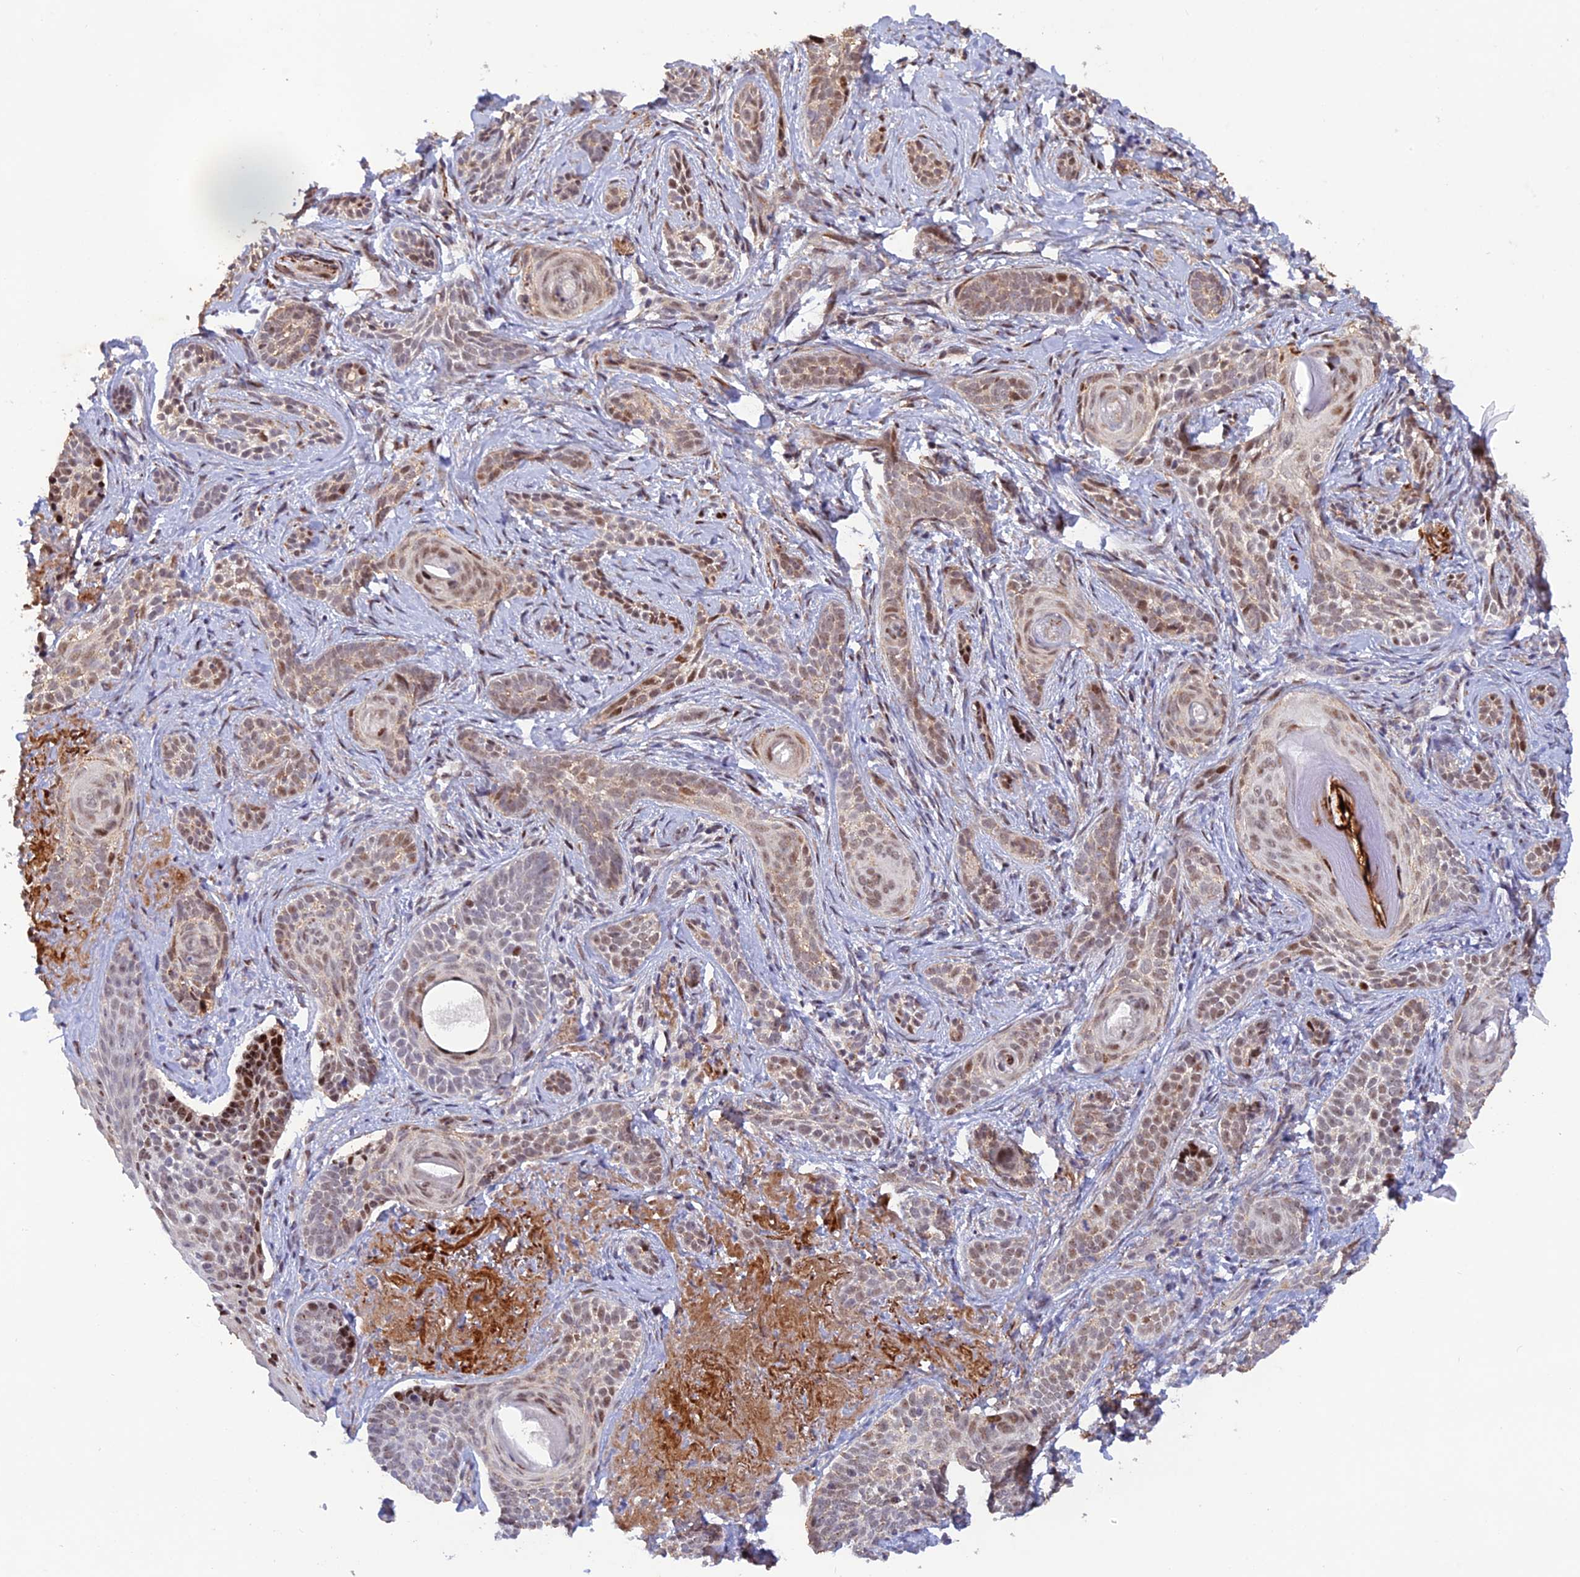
{"staining": {"intensity": "moderate", "quantity": "25%-75%", "location": "nuclear"}, "tissue": "skin cancer", "cell_type": "Tumor cells", "image_type": "cancer", "snomed": [{"axis": "morphology", "description": "Basal cell carcinoma"}, {"axis": "topography", "description": "Skin"}], "caption": "Basal cell carcinoma (skin) stained with immunohistochemistry (IHC) demonstrates moderate nuclear expression in about 25%-75% of tumor cells.", "gene": "WDR55", "patient": {"sex": "male", "age": 71}}